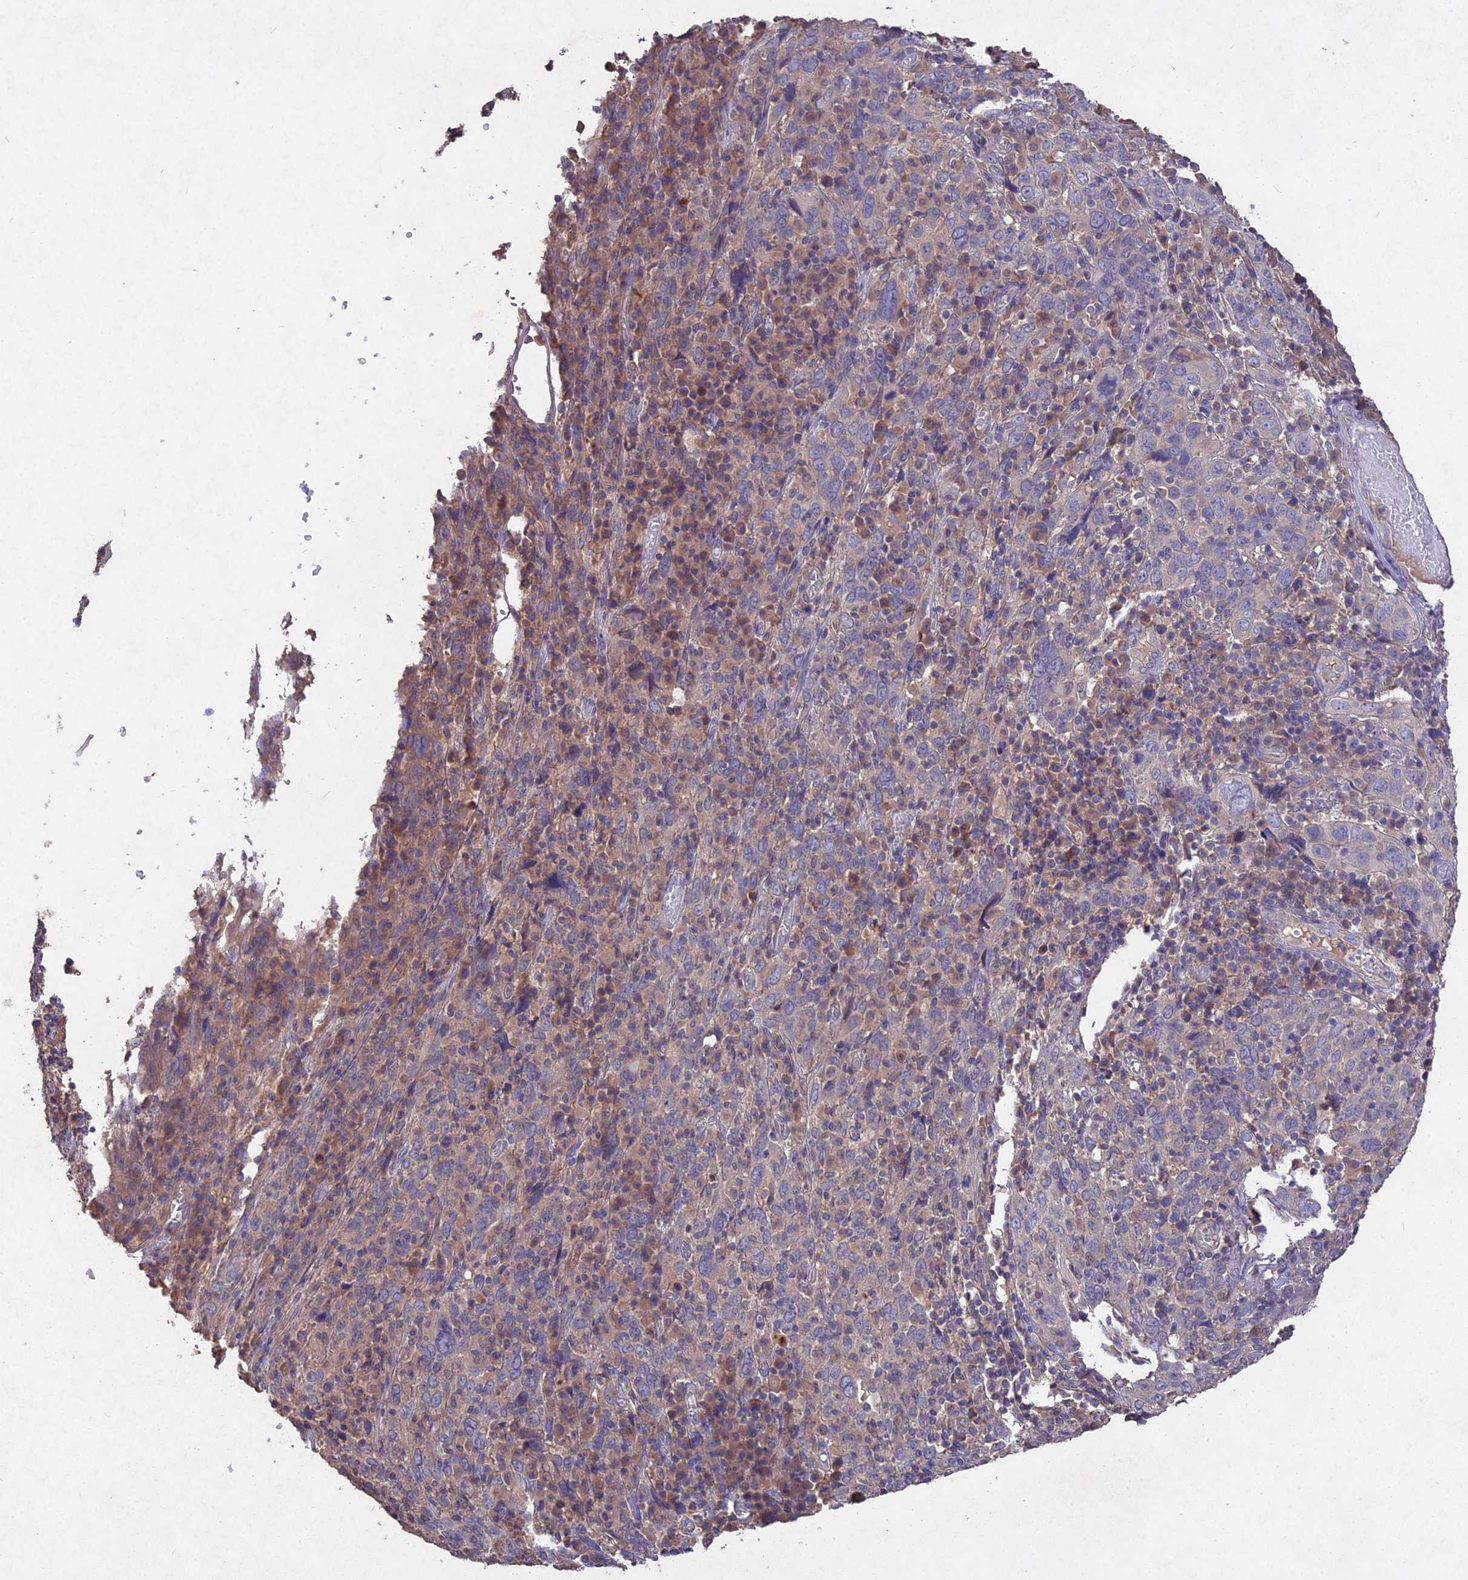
{"staining": {"intensity": "negative", "quantity": "none", "location": "none"}, "tissue": "cervical cancer", "cell_type": "Tumor cells", "image_type": "cancer", "snomed": [{"axis": "morphology", "description": "Squamous cell carcinoma, NOS"}, {"axis": "topography", "description": "Cervix"}], "caption": "This is a image of immunohistochemistry staining of cervical squamous cell carcinoma, which shows no expression in tumor cells.", "gene": "SLC26A4", "patient": {"sex": "female", "age": 46}}